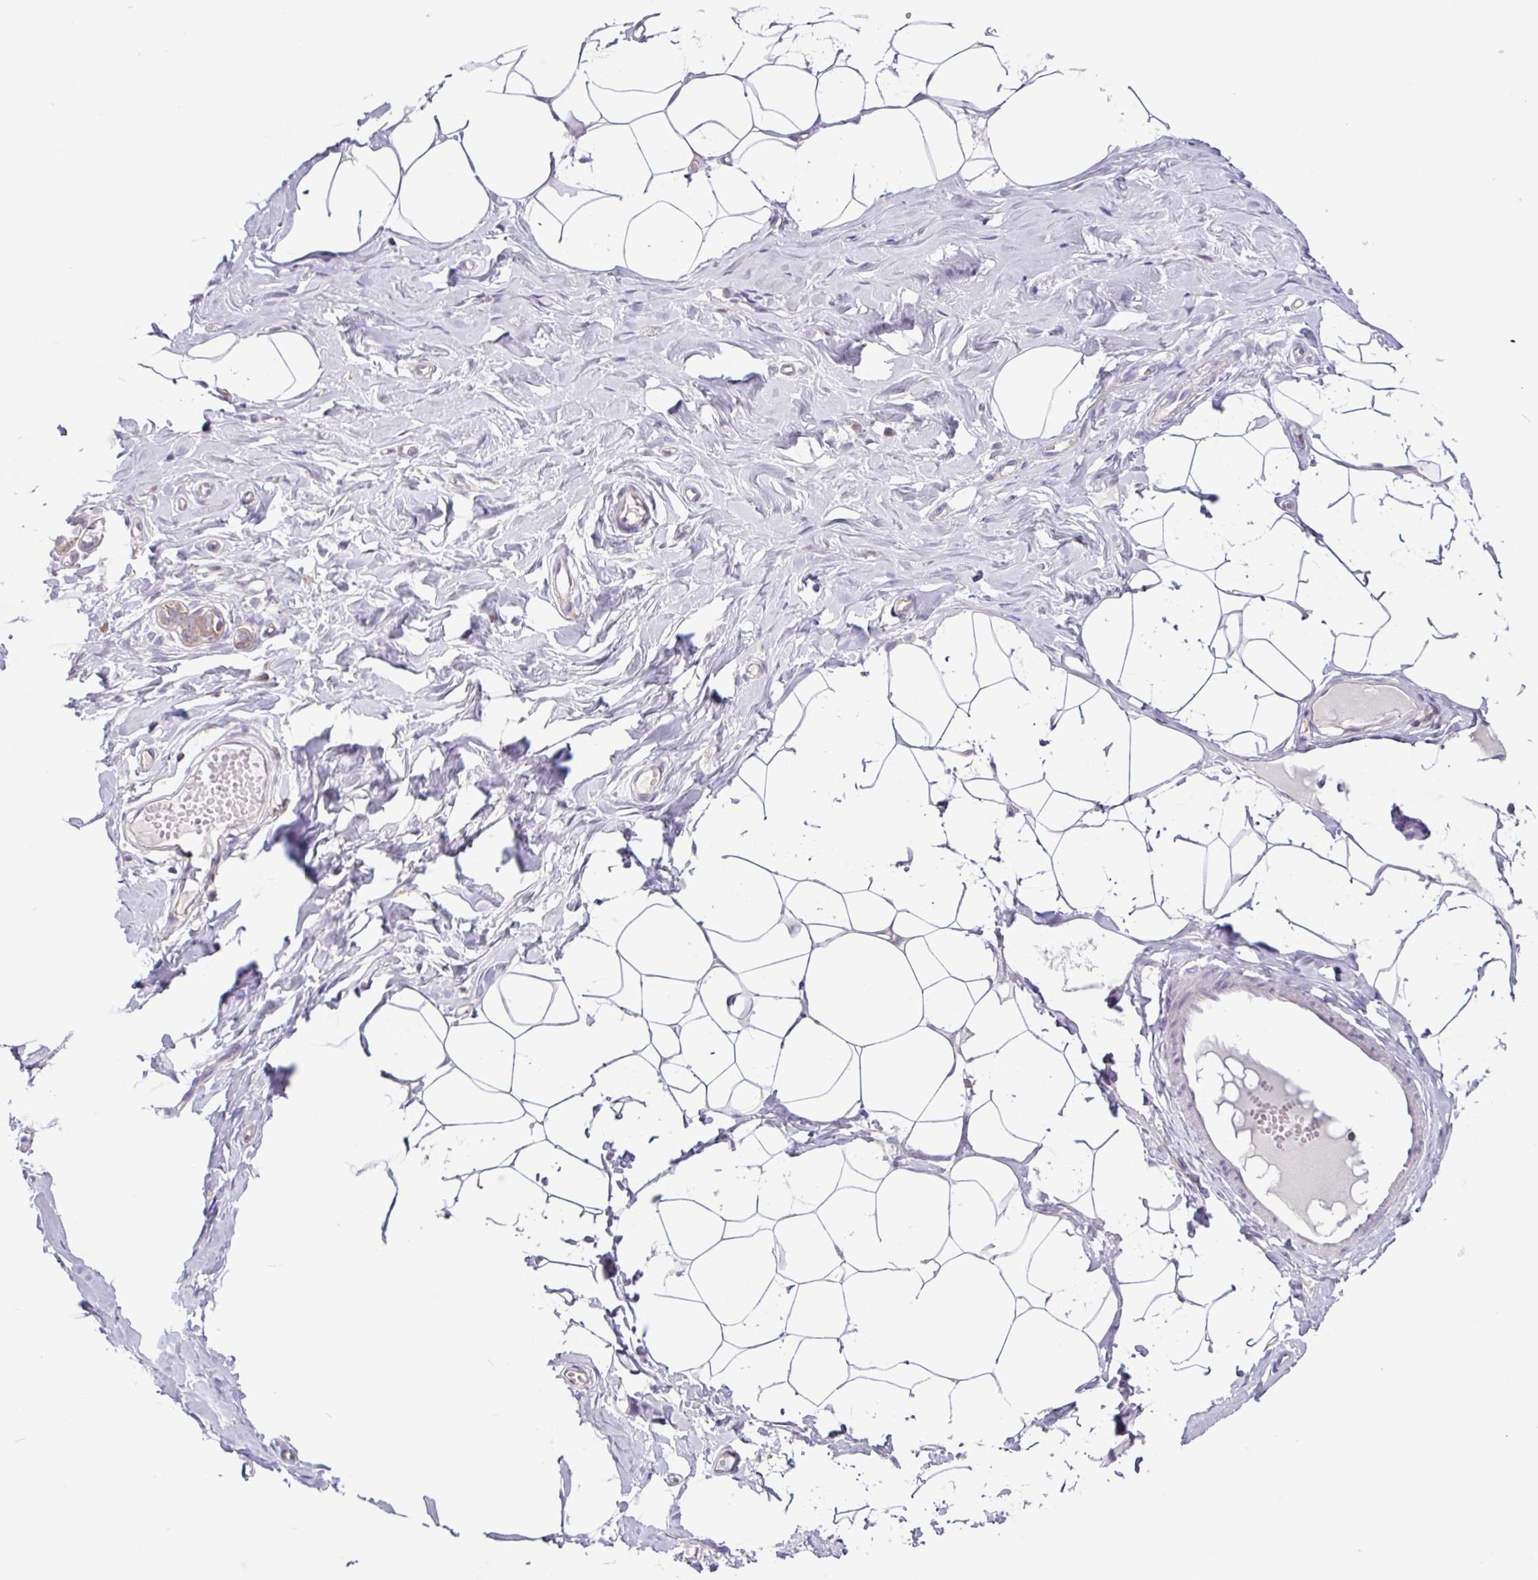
{"staining": {"intensity": "negative", "quantity": "none", "location": "none"}, "tissue": "breast", "cell_type": "Adipocytes", "image_type": "normal", "snomed": [{"axis": "morphology", "description": "Normal tissue, NOS"}, {"axis": "topography", "description": "Breast"}], "caption": "The immunohistochemistry (IHC) micrograph has no significant staining in adipocytes of breast. The staining was performed using DAB (3,3'-diaminobenzidine) to visualize the protein expression in brown, while the nuclei were stained in blue with hematoxylin (Magnification: 20x).", "gene": "ACTR3B", "patient": {"sex": "female", "age": 27}}